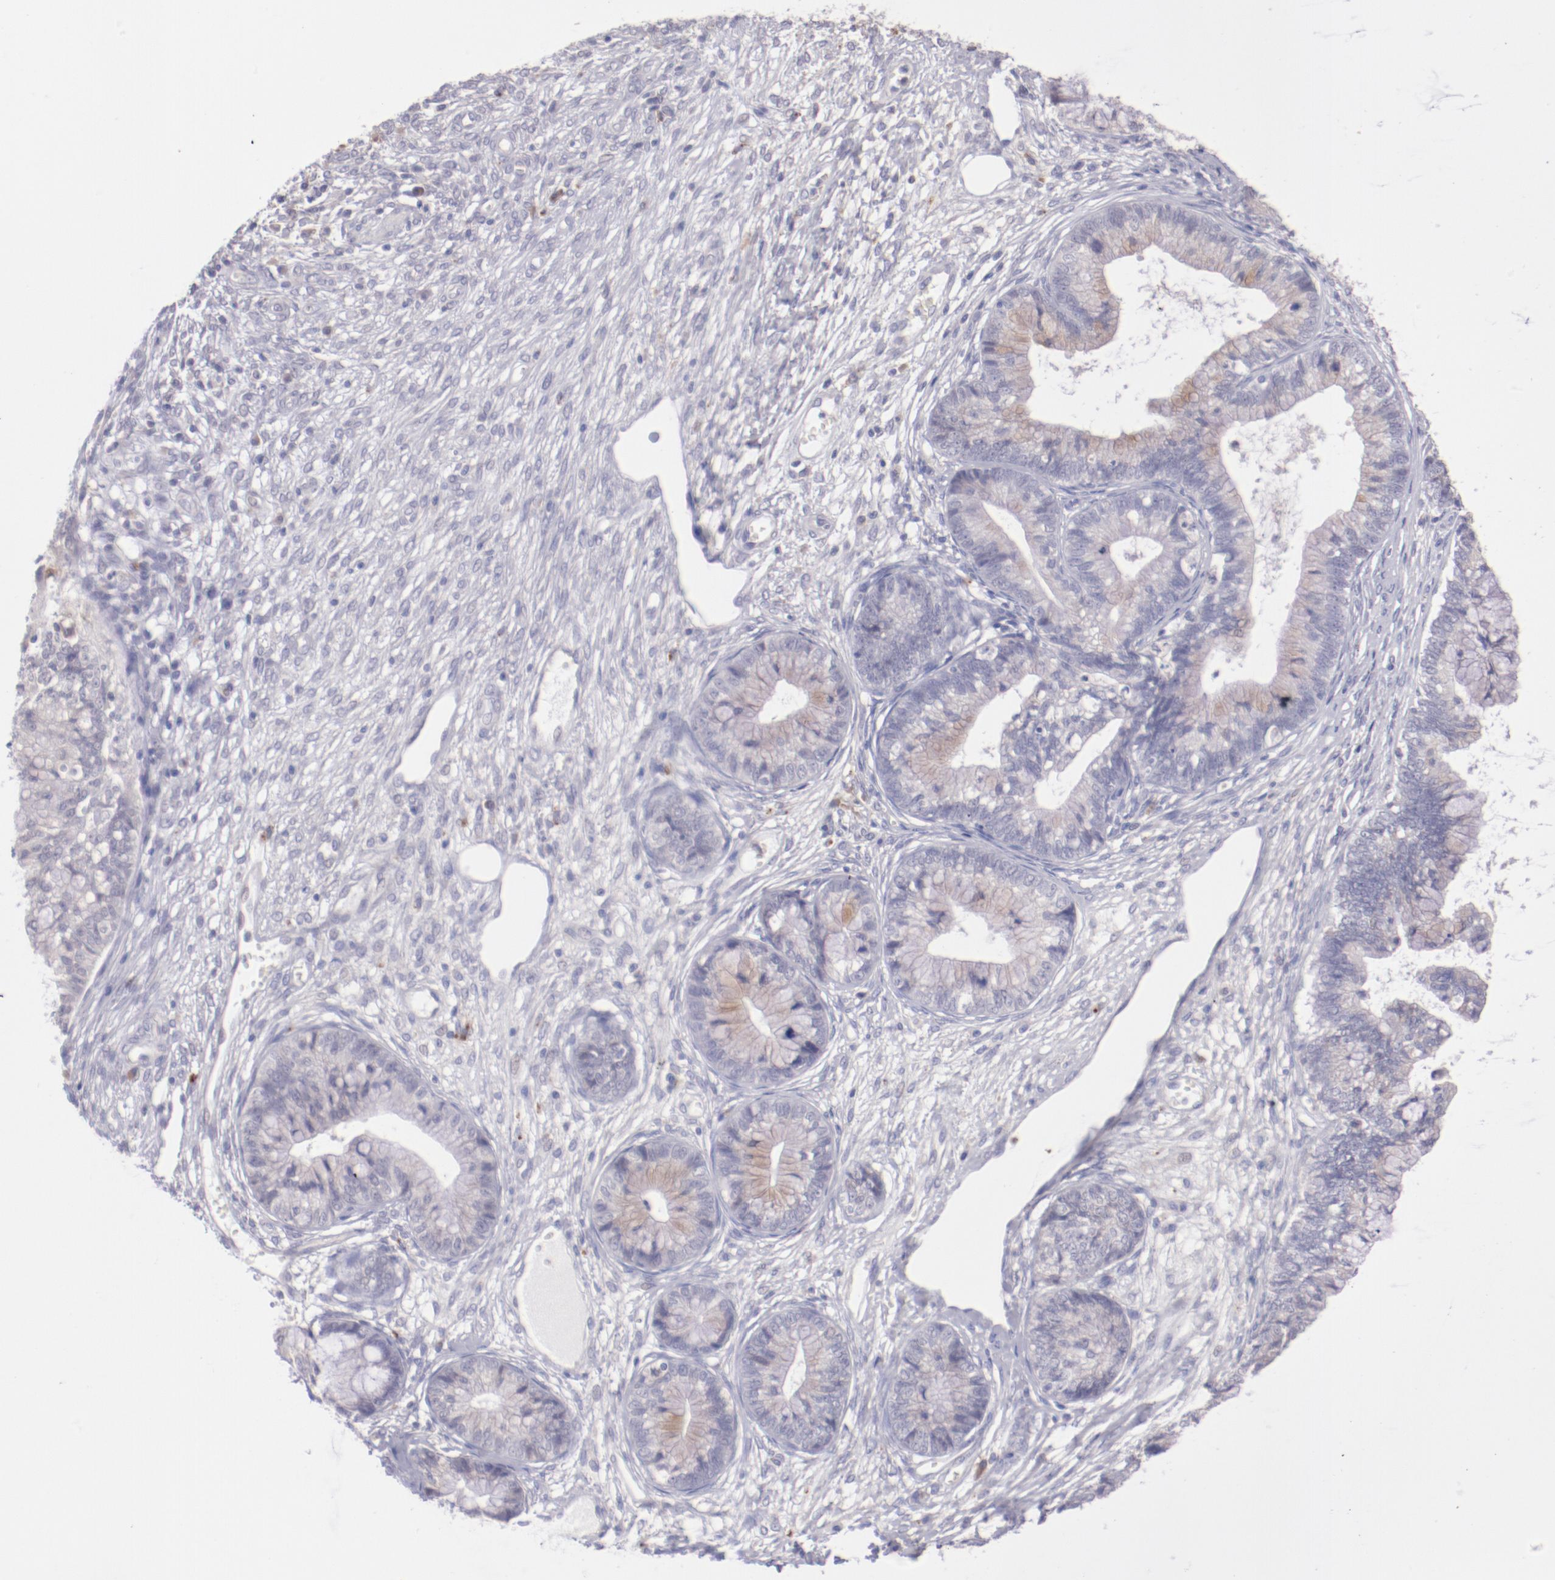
{"staining": {"intensity": "weak", "quantity": ">75%", "location": "cytoplasmic/membranous"}, "tissue": "cervical cancer", "cell_type": "Tumor cells", "image_type": "cancer", "snomed": [{"axis": "morphology", "description": "Adenocarcinoma, NOS"}, {"axis": "topography", "description": "Cervix"}], "caption": "This histopathology image displays immunohistochemistry (IHC) staining of human cervical cancer, with low weak cytoplasmic/membranous positivity in approximately >75% of tumor cells.", "gene": "TRAF3", "patient": {"sex": "female", "age": 44}}